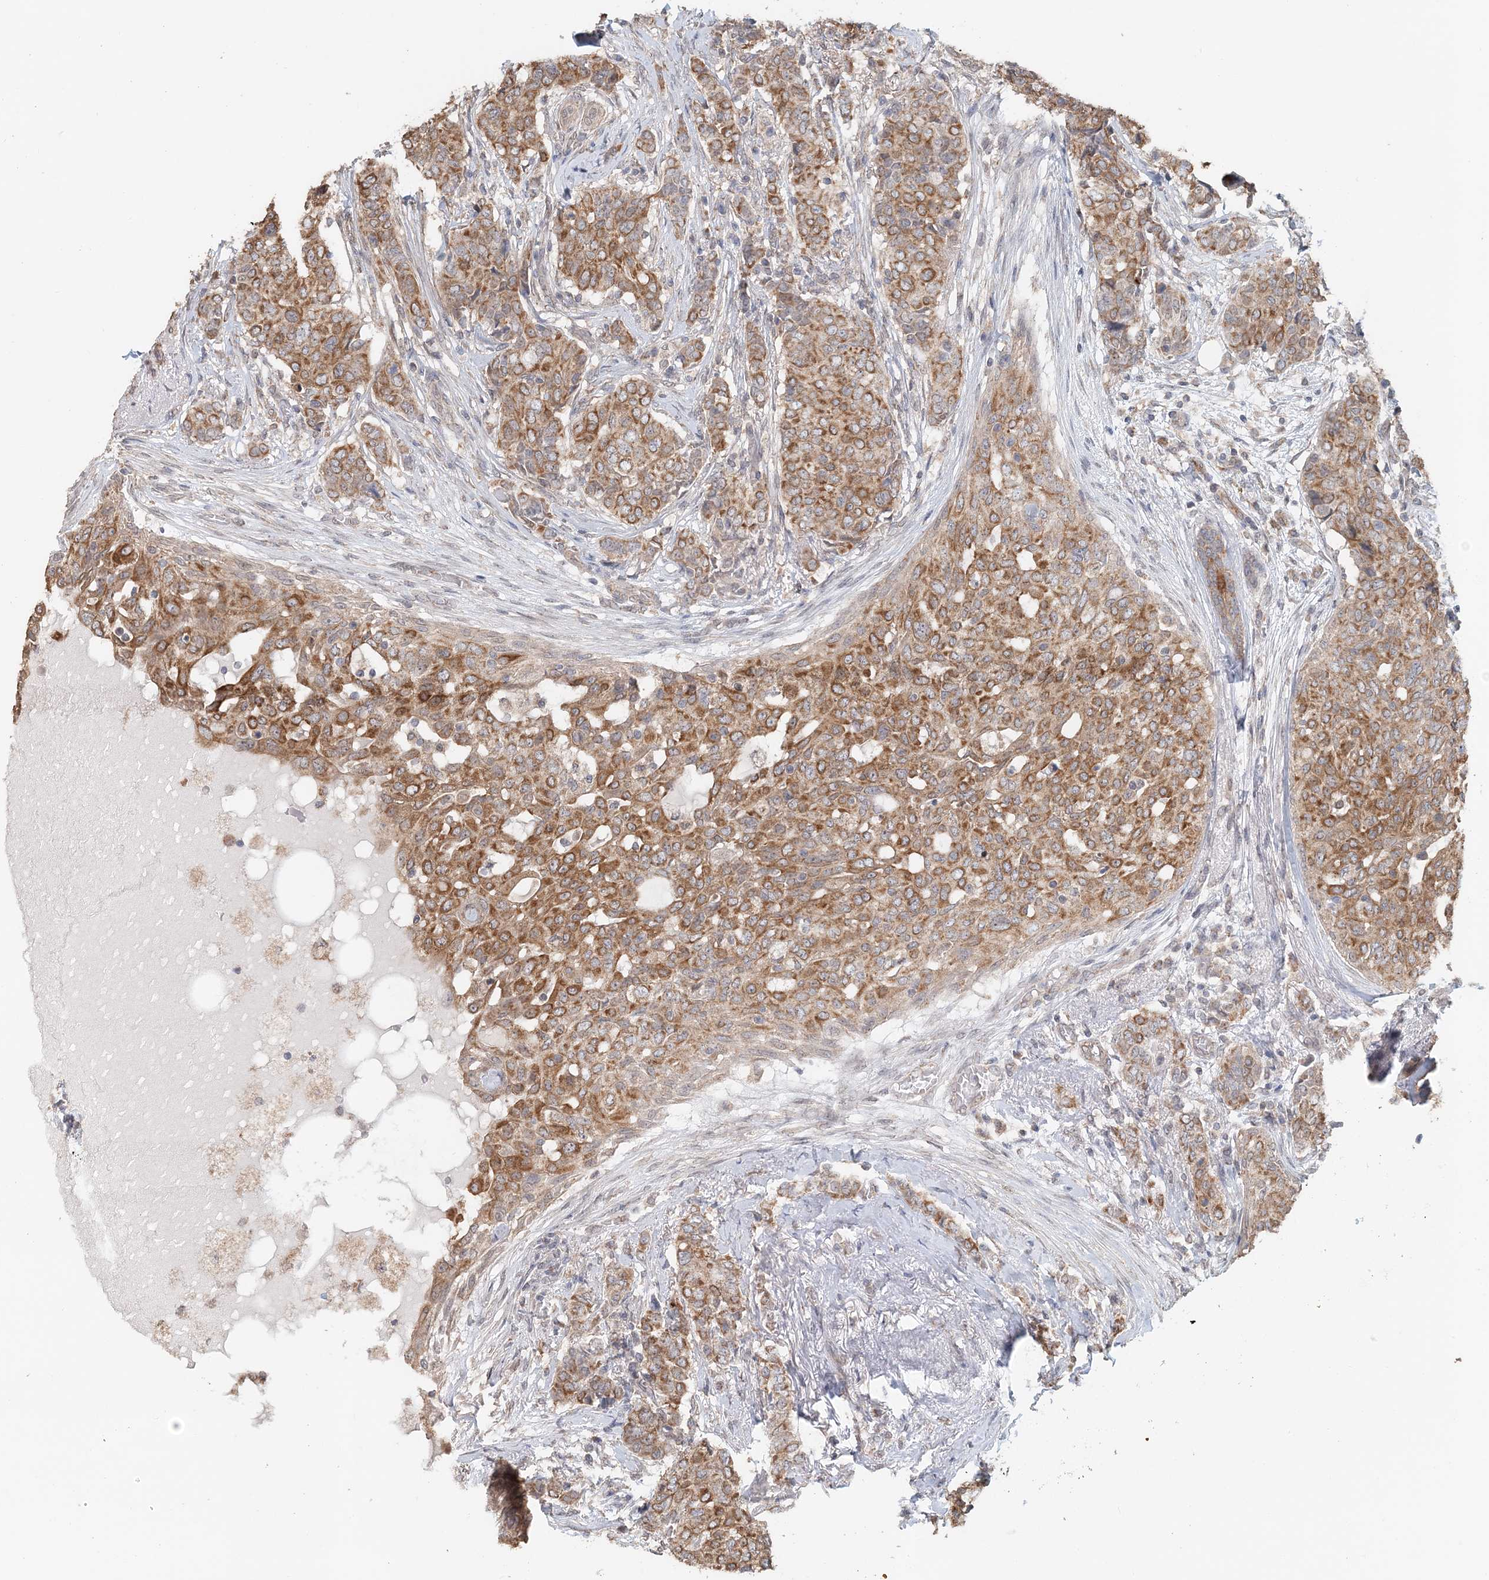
{"staining": {"intensity": "moderate", "quantity": ">75%", "location": "cytoplasmic/membranous"}, "tissue": "breast cancer", "cell_type": "Tumor cells", "image_type": "cancer", "snomed": [{"axis": "morphology", "description": "Lobular carcinoma"}, {"axis": "topography", "description": "Breast"}], "caption": "Protein expression analysis of human breast lobular carcinoma reveals moderate cytoplasmic/membranous staining in about >75% of tumor cells. (DAB IHC, brown staining for protein, blue staining for nuclei).", "gene": "FBXO38", "patient": {"sex": "female", "age": 51}}